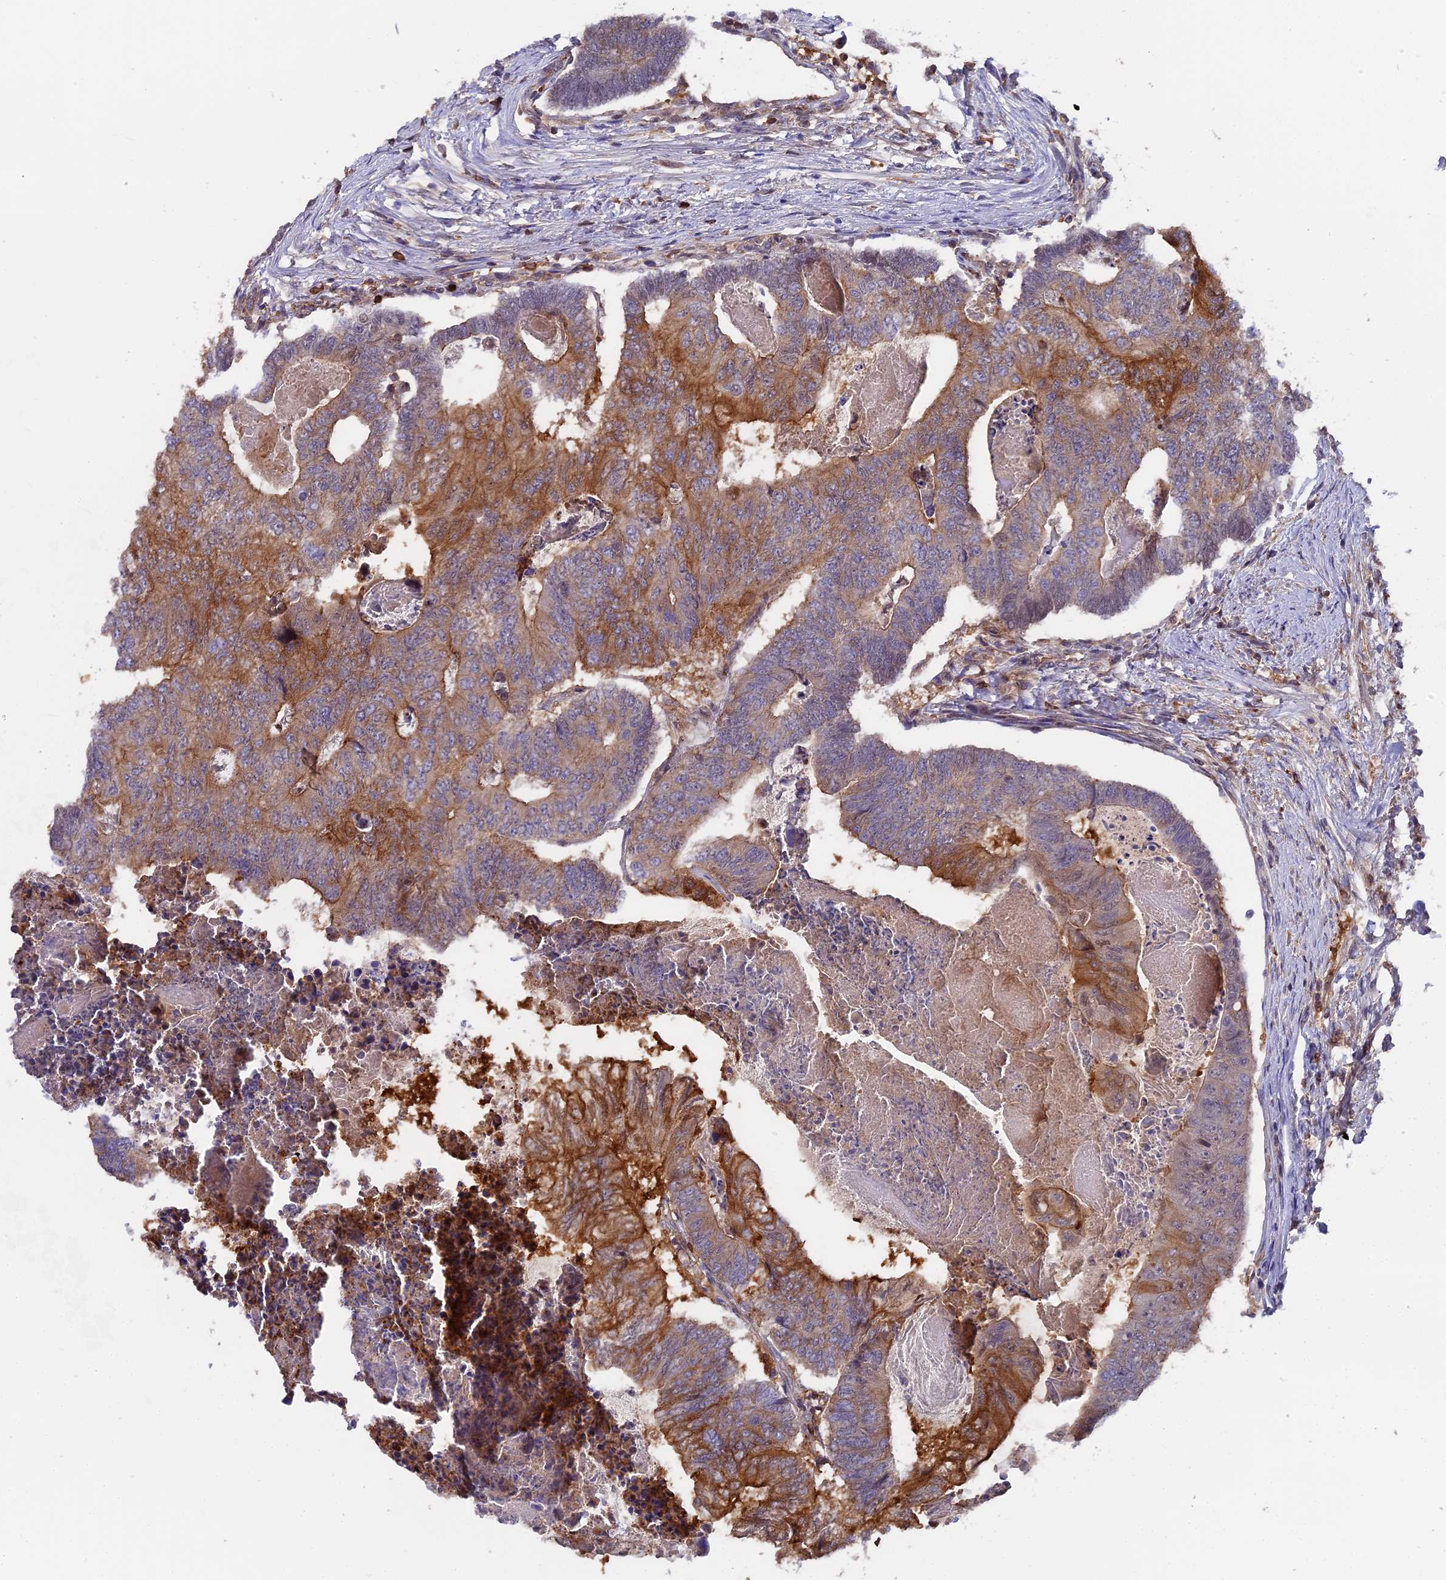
{"staining": {"intensity": "moderate", "quantity": ">75%", "location": "cytoplasmic/membranous"}, "tissue": "colorectal cancer", "cell_type": "Tumor cells", "image_type": "cancer", "snomed": [{"axis": "morphology", "description": "Adenocarcinoma, NOS"}, {"axis": "topography", "description": "Colon"}], "caption": "Colorectal cancer (adenocarcinoma) stained with a brown dye demonstrates moderate cytoplasmic/membranous positive expression in approximately >75% of tumor cells.", "gene": "FAM118B", "patient": {"sex": "female", "age": 67}}